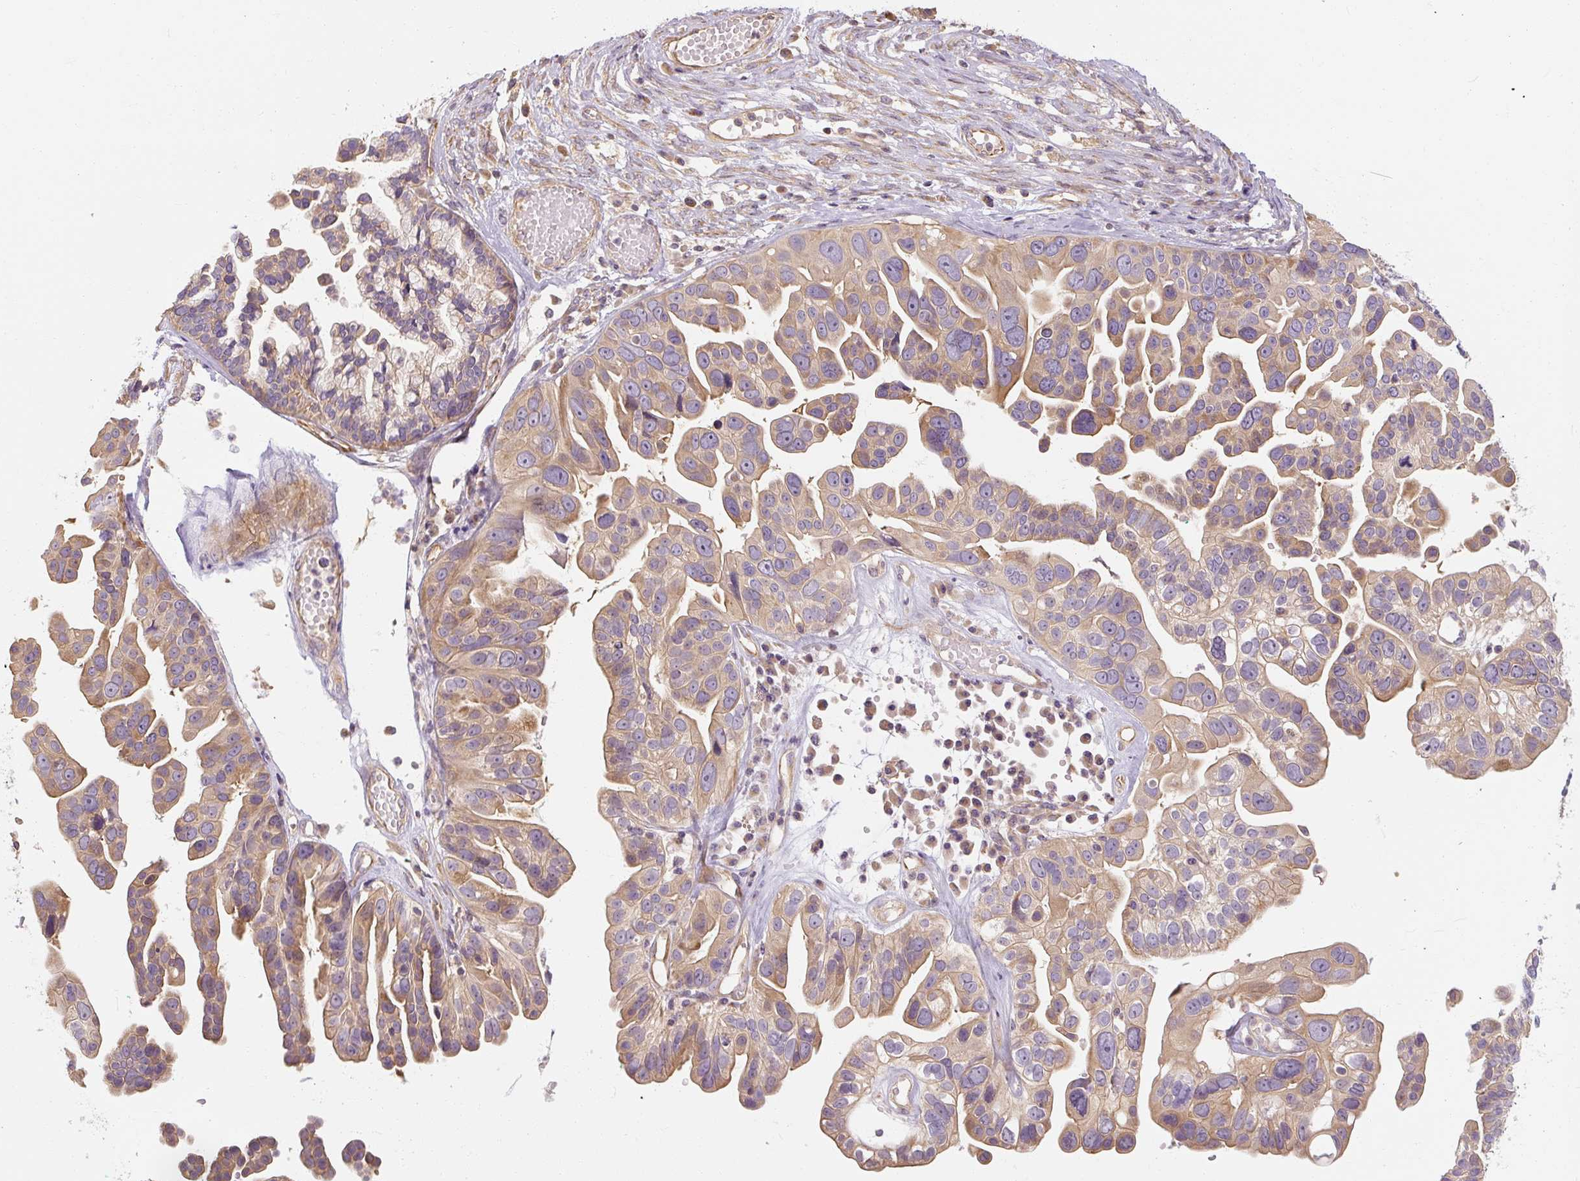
{"staining": {"intensity": "moderate", "quantity": ">75%", "location": "cytoplasmic/membranous"}, "tissue": "ovarian cancer", "cell_type": "Tumor cells", "image_type": "cancer", "snomed": [{"axis": "morphology", "description": "Cystadenocarcinoma, serous, NOS"}, {"axis": "topography", "description": "Ovary"}], "caption": "A medium amount of moderate cytoplasmic/membranous staining is present in approximately >75% of tumor cells in ovarian cancer (serous cystadenocarcinoma) tissue.", "gene": "RB1CC1", "patient": {"sex": "female", "age": 56}}